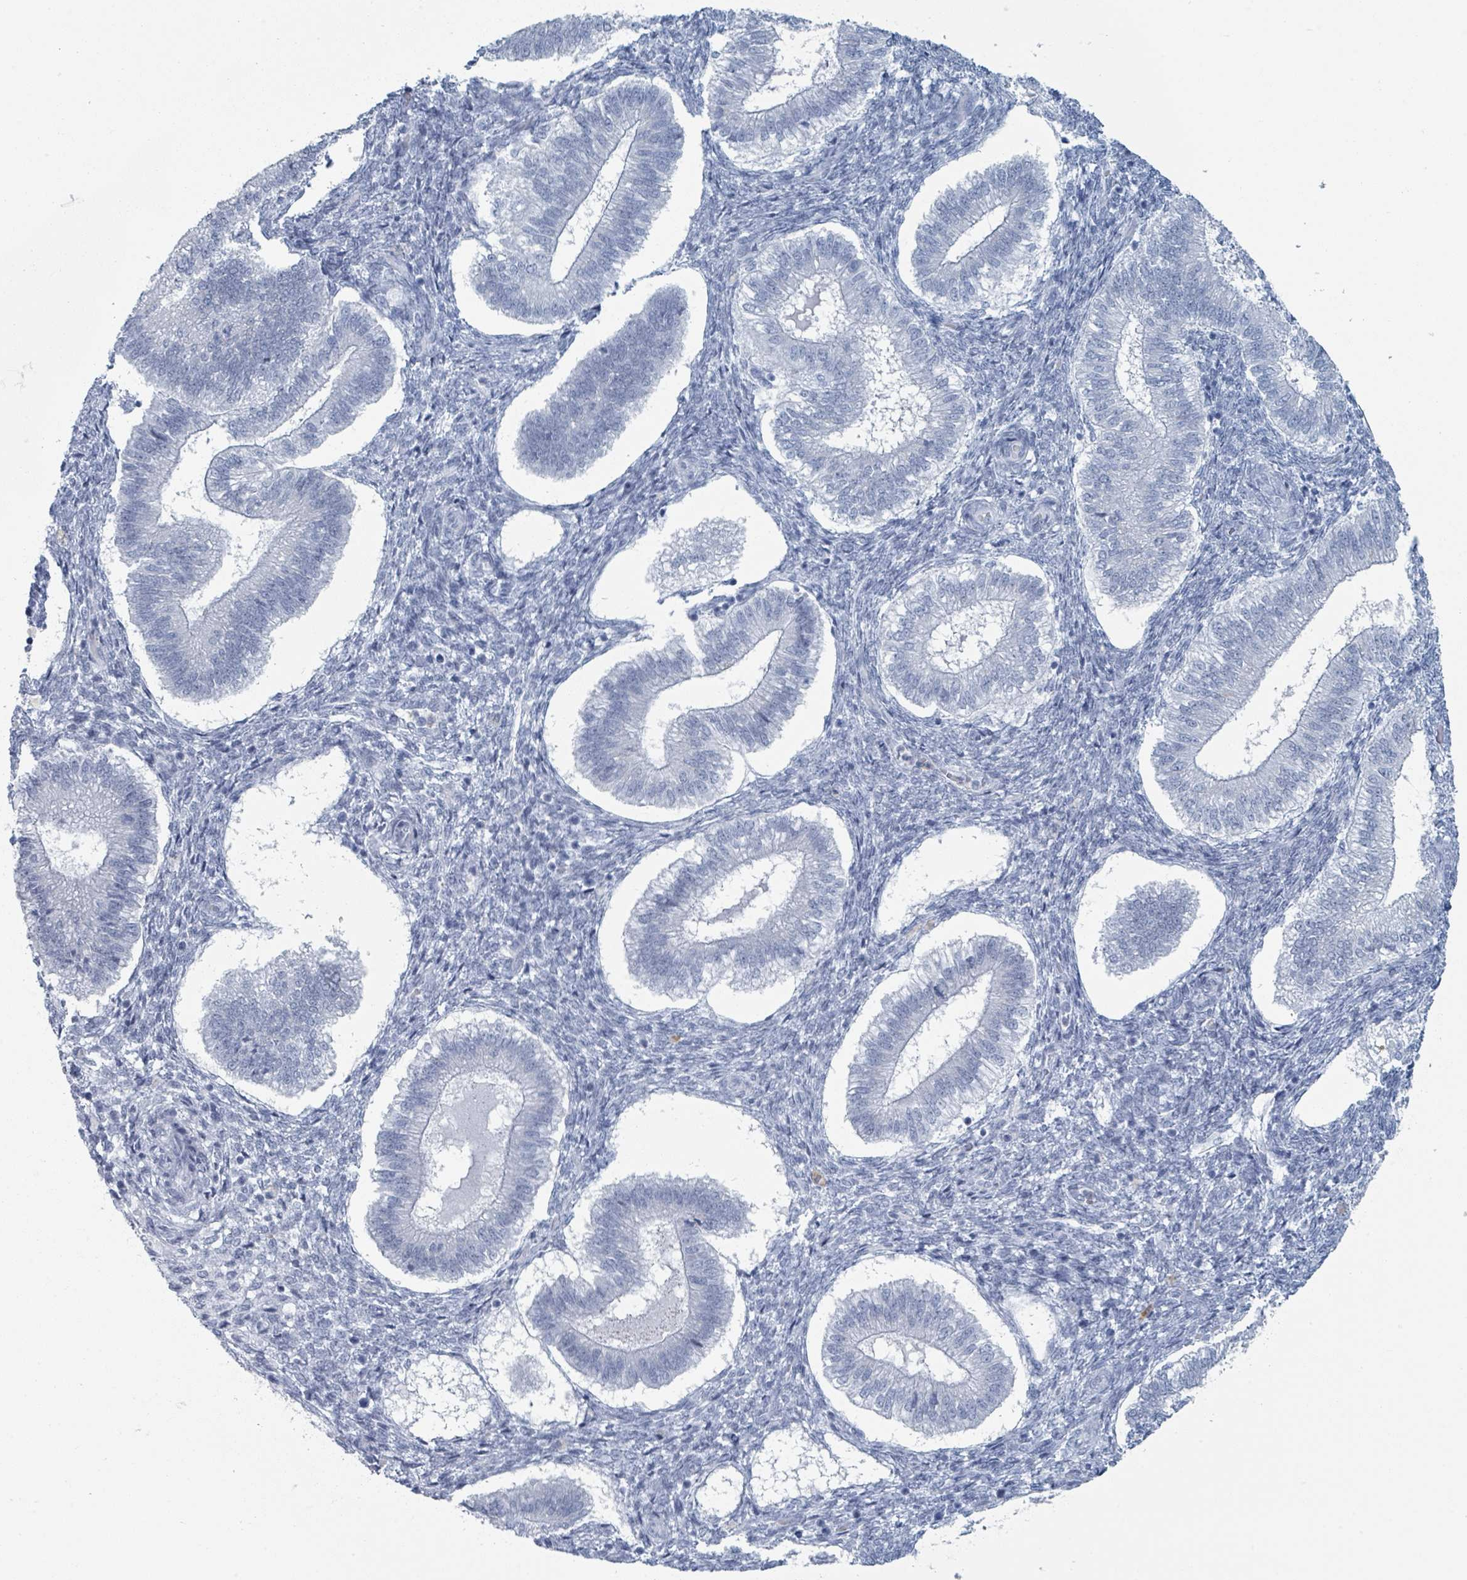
{"staining": {"intensity": "negative", "quantity": "none", "location": "none"}, "tissue": "endometrium", "cell_type": "Cells in endometrial stroma", "image_type": "normal", "snomed": [{"axis": "morphology", "description": "Normal tissue, NOS"}, {"axis": "topography", "description": "Endometrium"}], "caption": "High power microscopy photomicrograph of an IHC photomicrograph of normal endometrium, revealing no significant positivity in cells in endometrial stroma.", "gene": "GPR15LG", "patient": {"sex": "female", "age": 25}}